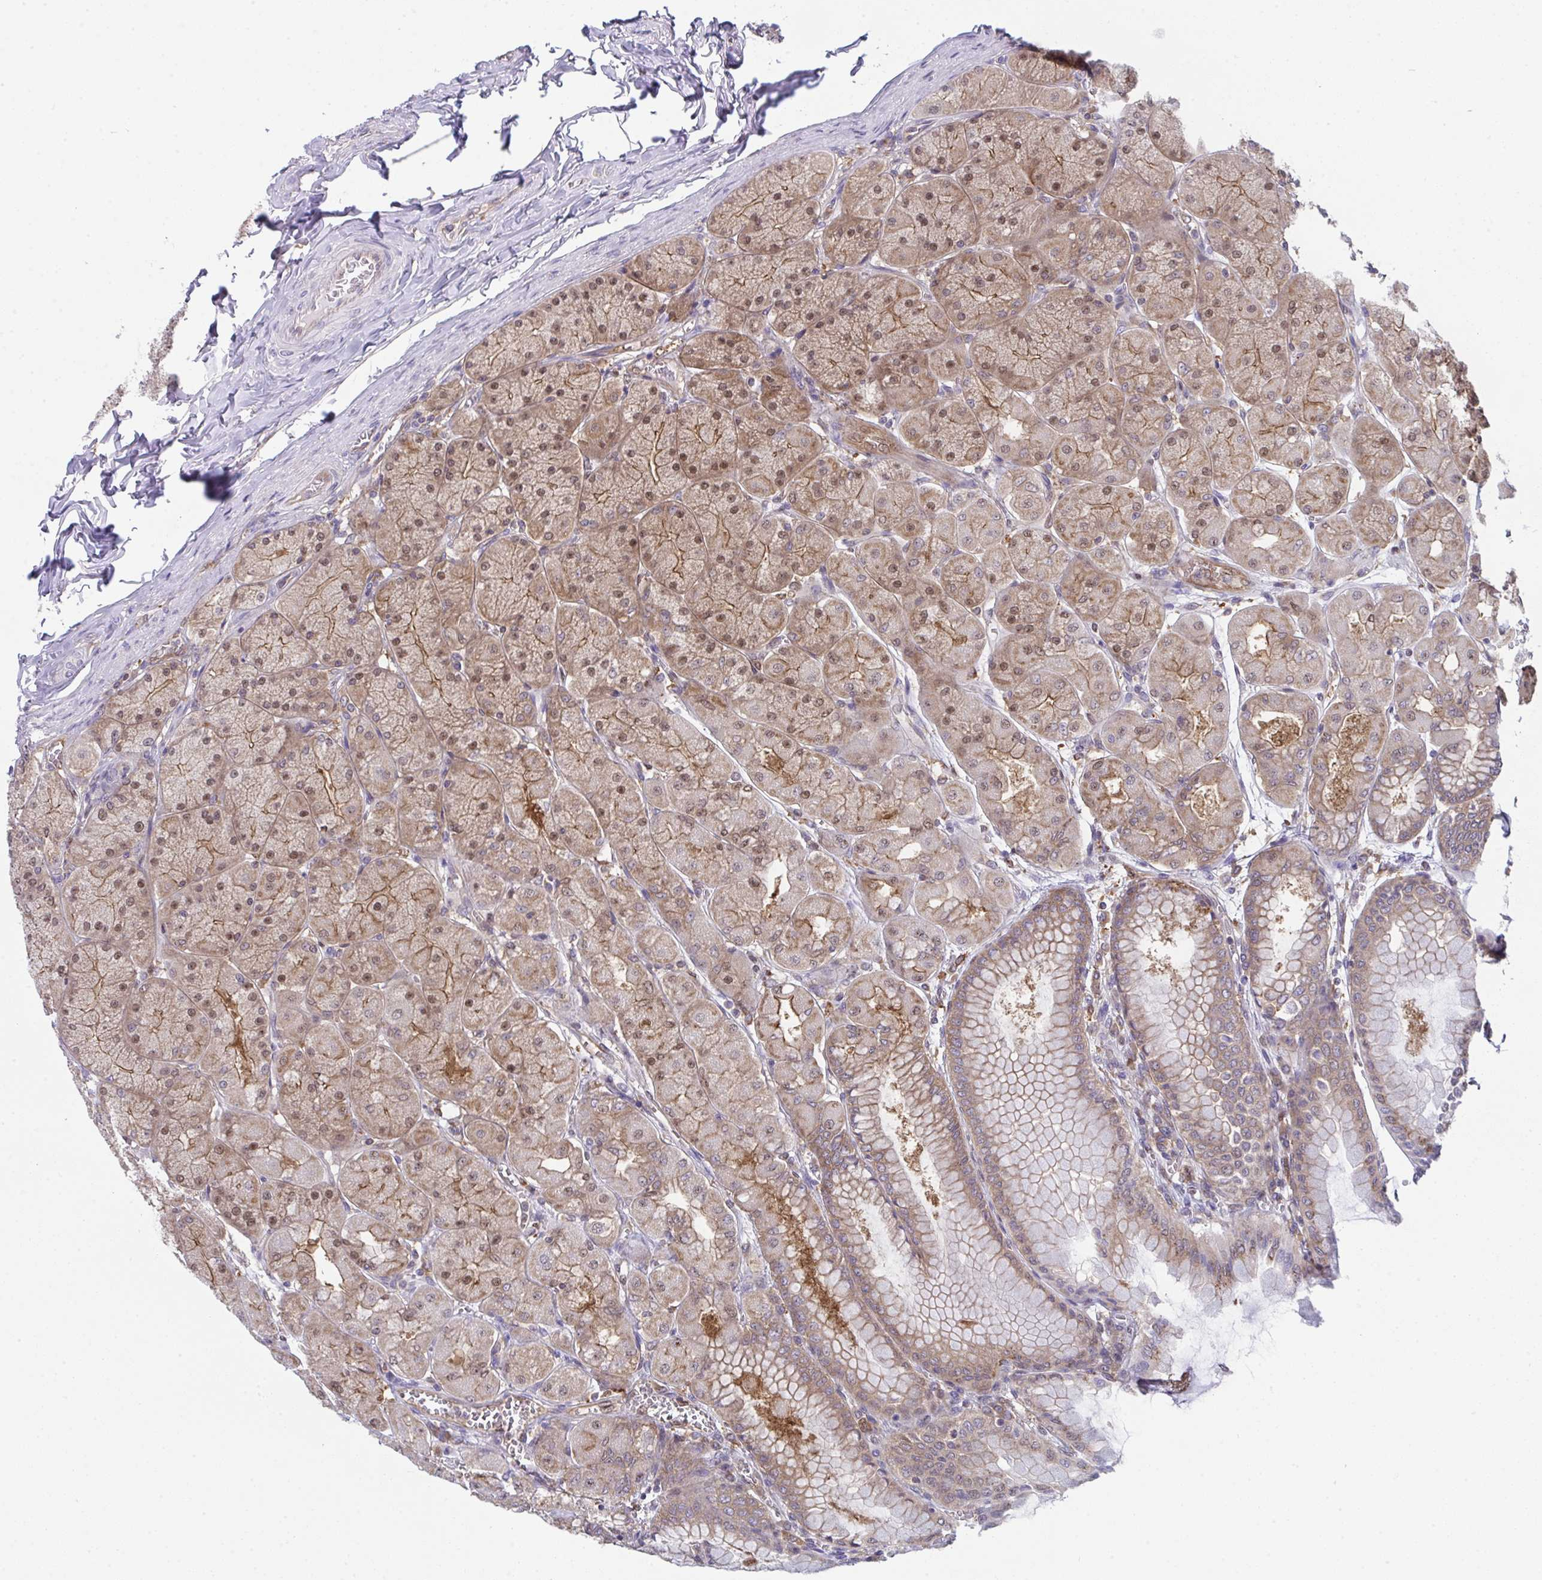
{"staining": {"intensity": "moderate", "quantity": "25%-75%", "location": "cytoplasmic/membranous,nuclear"}, "tissue": "stomach", "cell_type": "Glandular cells", "image_type": "normal", "snomed": [{"axis": "morphology", "description": "Normal tissue, NOS"}, {"axis": "topography", "description": "Stomach, upper"}], "caption": "About 25%-75% of glandular cells in benign stomach demonstrate moderate cytoplasmic/membranous,nuclear protein staining as visualized by brown immunohistochemical staining.", "gene": "ALDH16A1", "patient": {"sex": "female", "age": 56}}